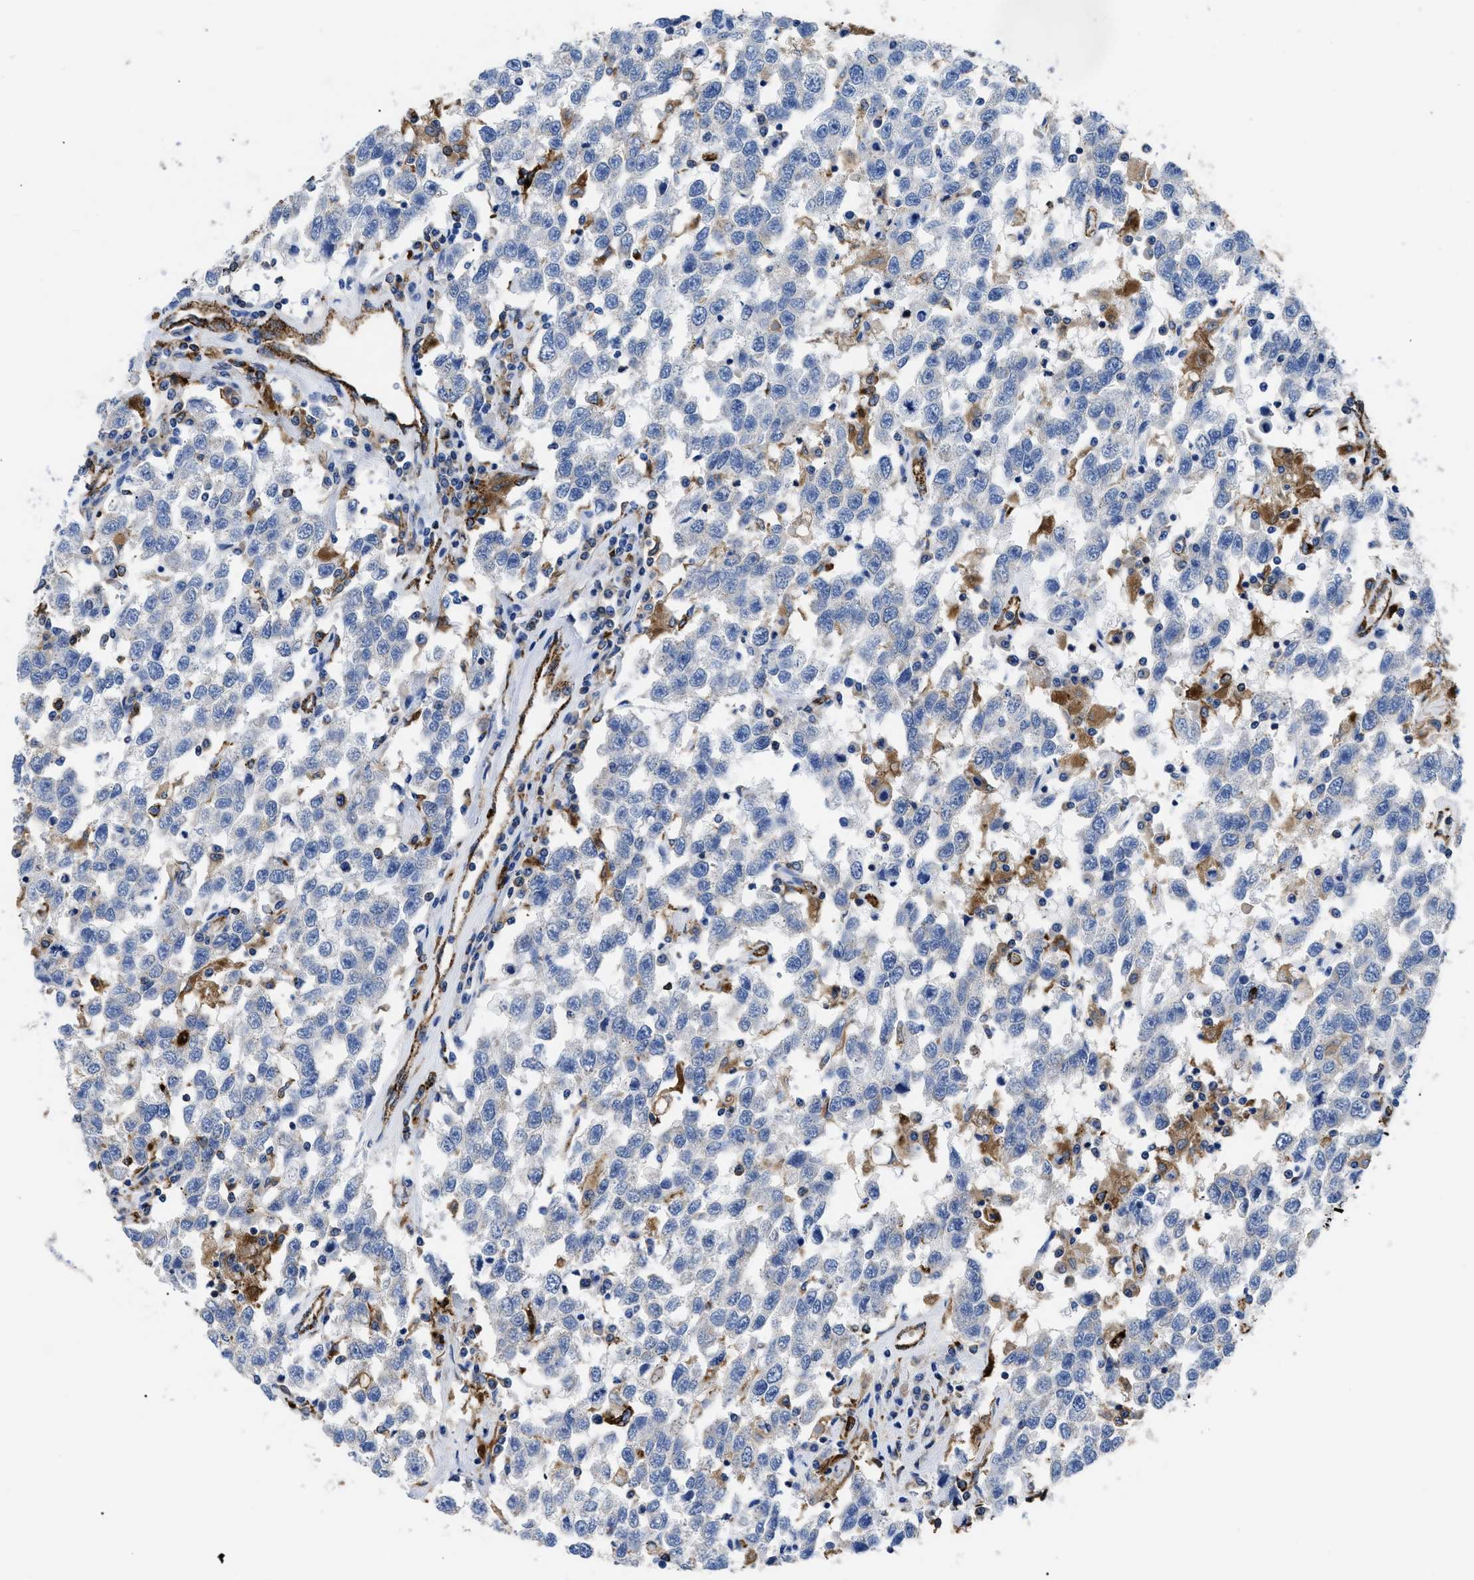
{"staining": {"intensity": "negative", "quantity": "none", "location": "none"}, "tissue": "testis cancer", "cell_type": "Tumor cells", "image_type": "cancer", "snomed": [{"axis": "morphology", "description": "Seminoma, NOS"}, {"axis": "topography", "description": "Testis"}], "caption": "Protein analysis of testis seminoma reveals no significant expression in tumor cells.", "gene": "HLA-DPA1", "patient": {"sex": "male", "age": 41}}